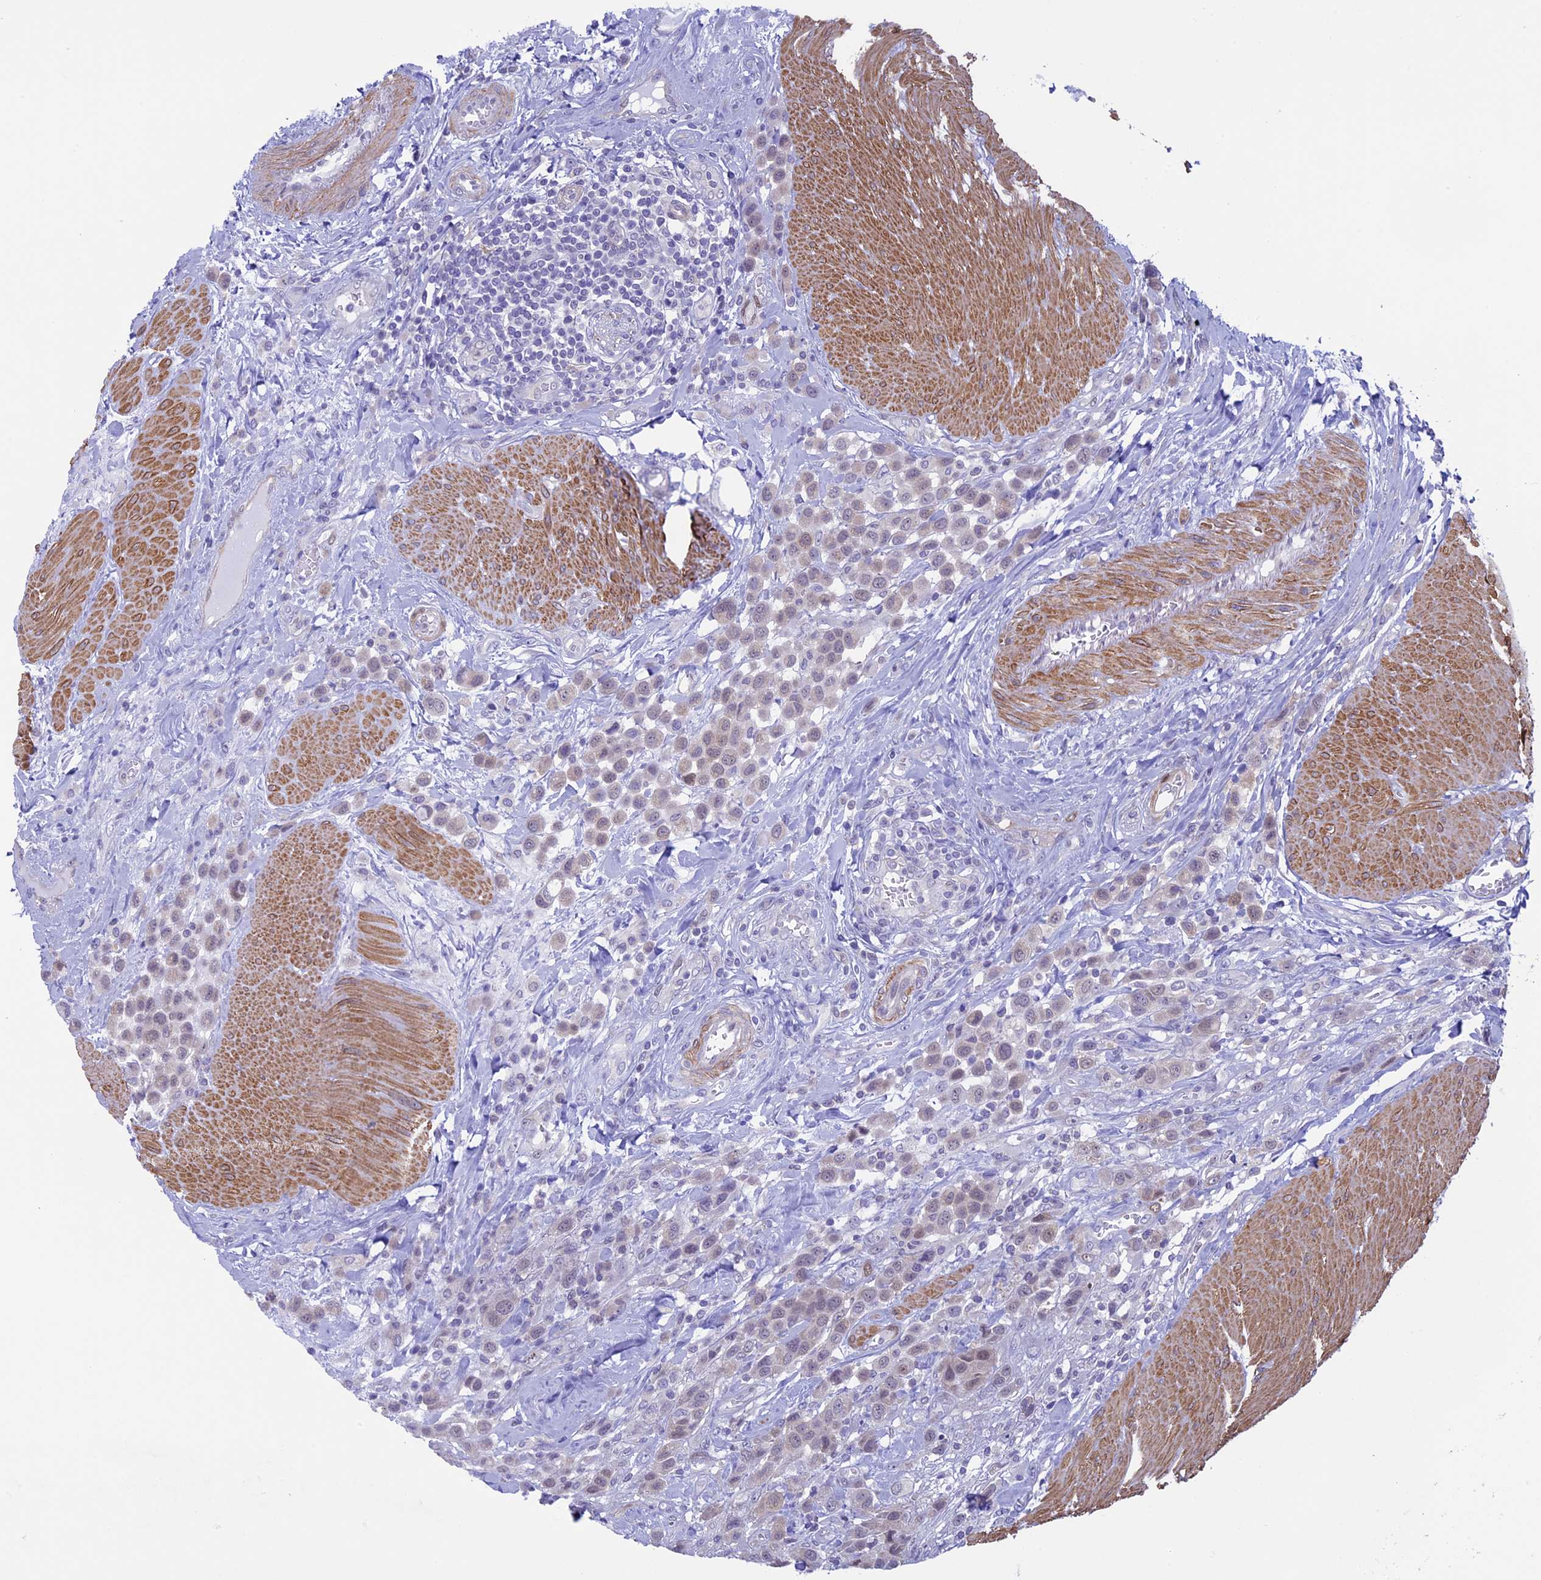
{"staining": {"intensity": "weak", "quantity": "25%-75%", "location": "cytoplasmic/membranous"}, "tissue": "urothelial cancer", "cell_type": "Tumor cells", "image_type": "cancer", "snomed": [{"axis": "morphology", "description": "Urothelial carcinoma, High grade"}, {"axis": "topography", "description": "Urinary bladder"}], "caption": "DAB (3,3'-diaminobenzidine) immunohistochemical staining of human urothelial cancer shows weak cytoplasmic/membranous protein staining in approximately 25%-75% of tumor cells.", "gene": "IGSF6", "patient": {"sex": "male", "age": 50}}